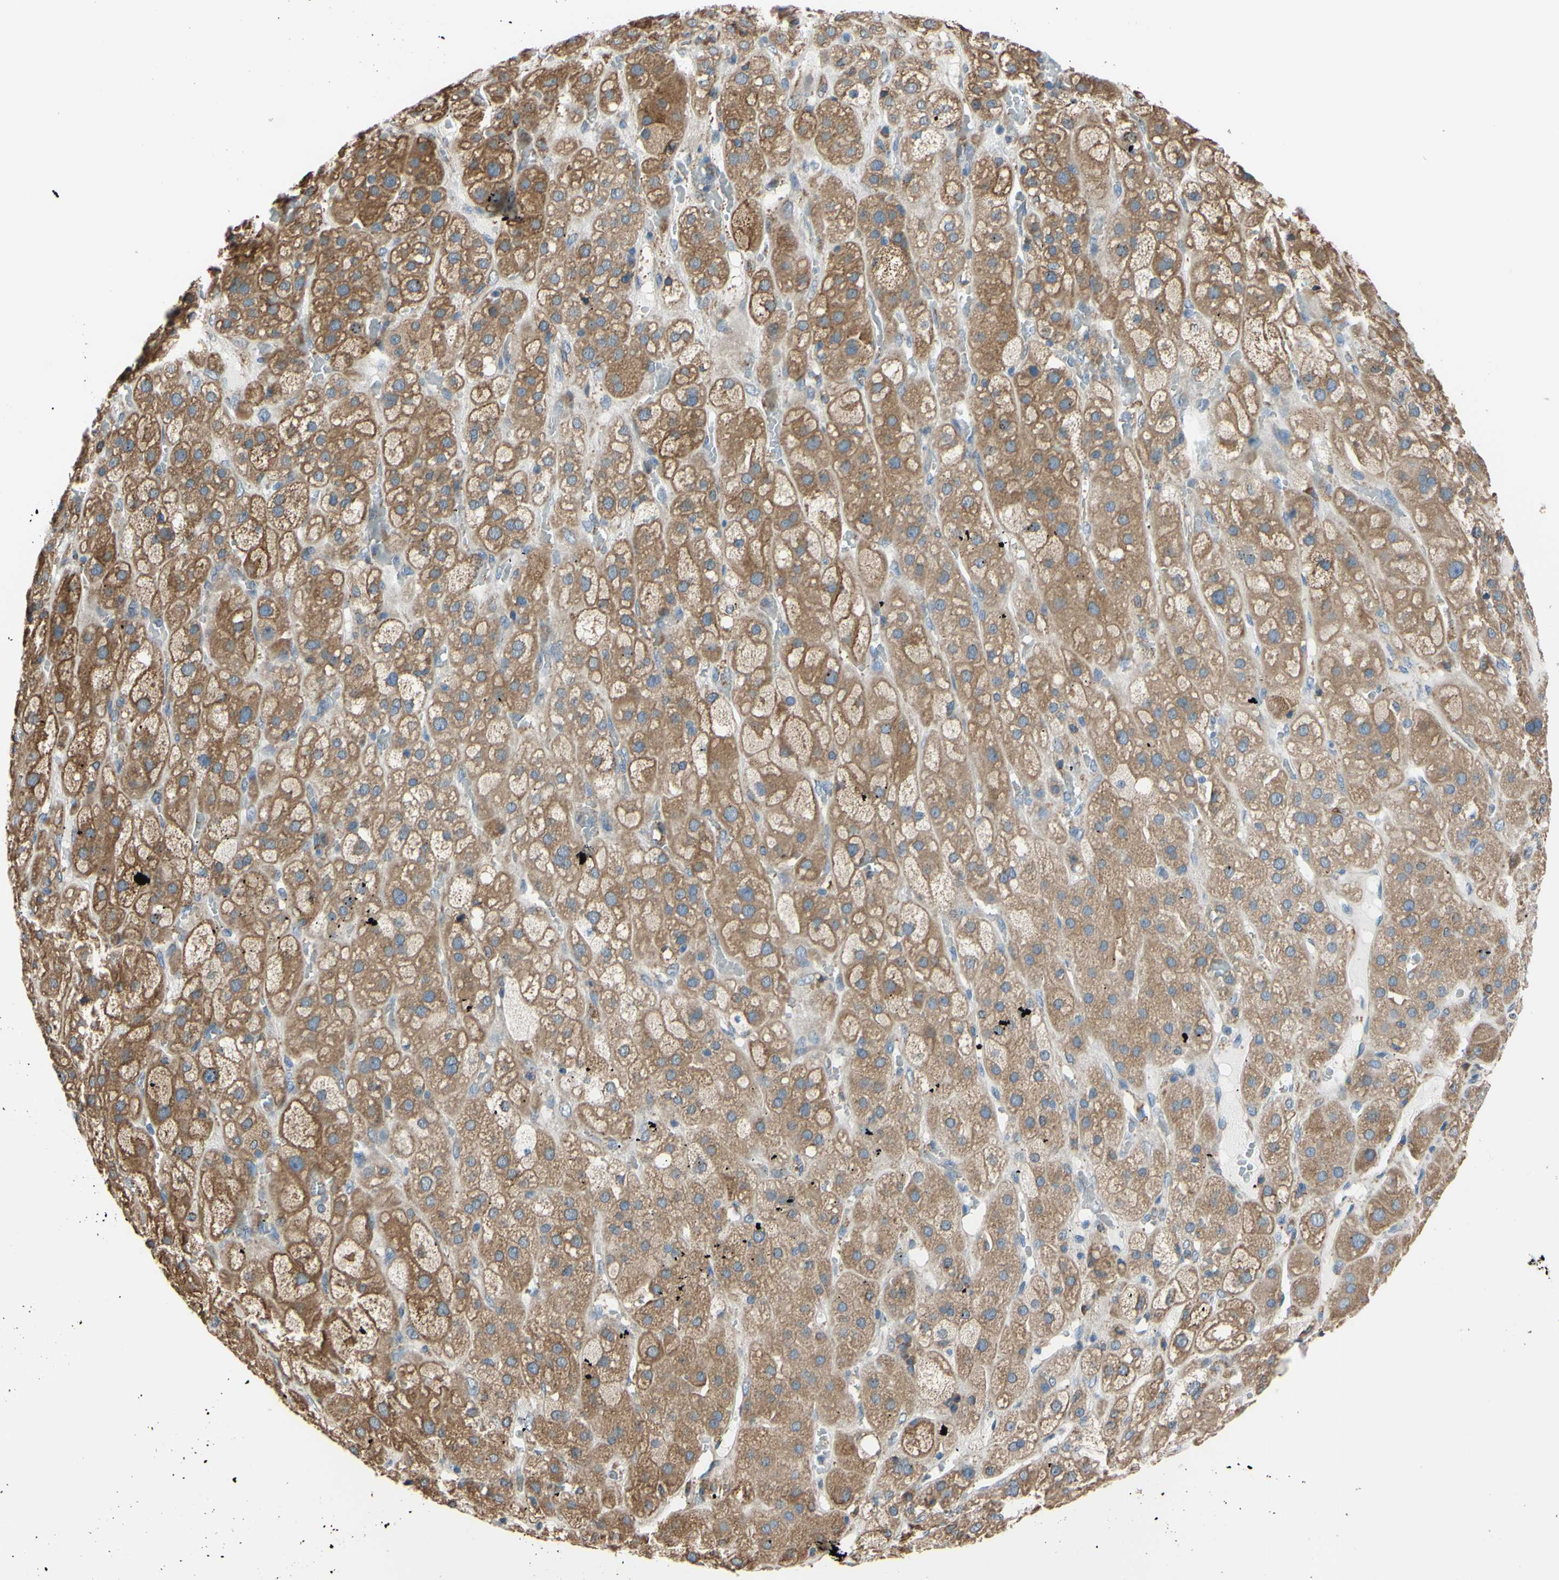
{"staining": {"intensity": "strong", "quantity": ">75%", "location": "cytoplasmic/membranous"}, "tissue": "adrenal gland", "cell_type": "Glandular cells", "image_type": "normal", "snomed": [{"axis": "morphology", "description": "Normal tissue, NOS"}, {"axis": "topography", "description": "Adrenal gland"}], "caption": "This micrograph displays IHC staining of benign adrenal gland, with high strong cytoplasmic/membranous positivity in about >75% of glandular cells.", "gene": "BMF", "patient": {"sex": "female", "age": 47}}